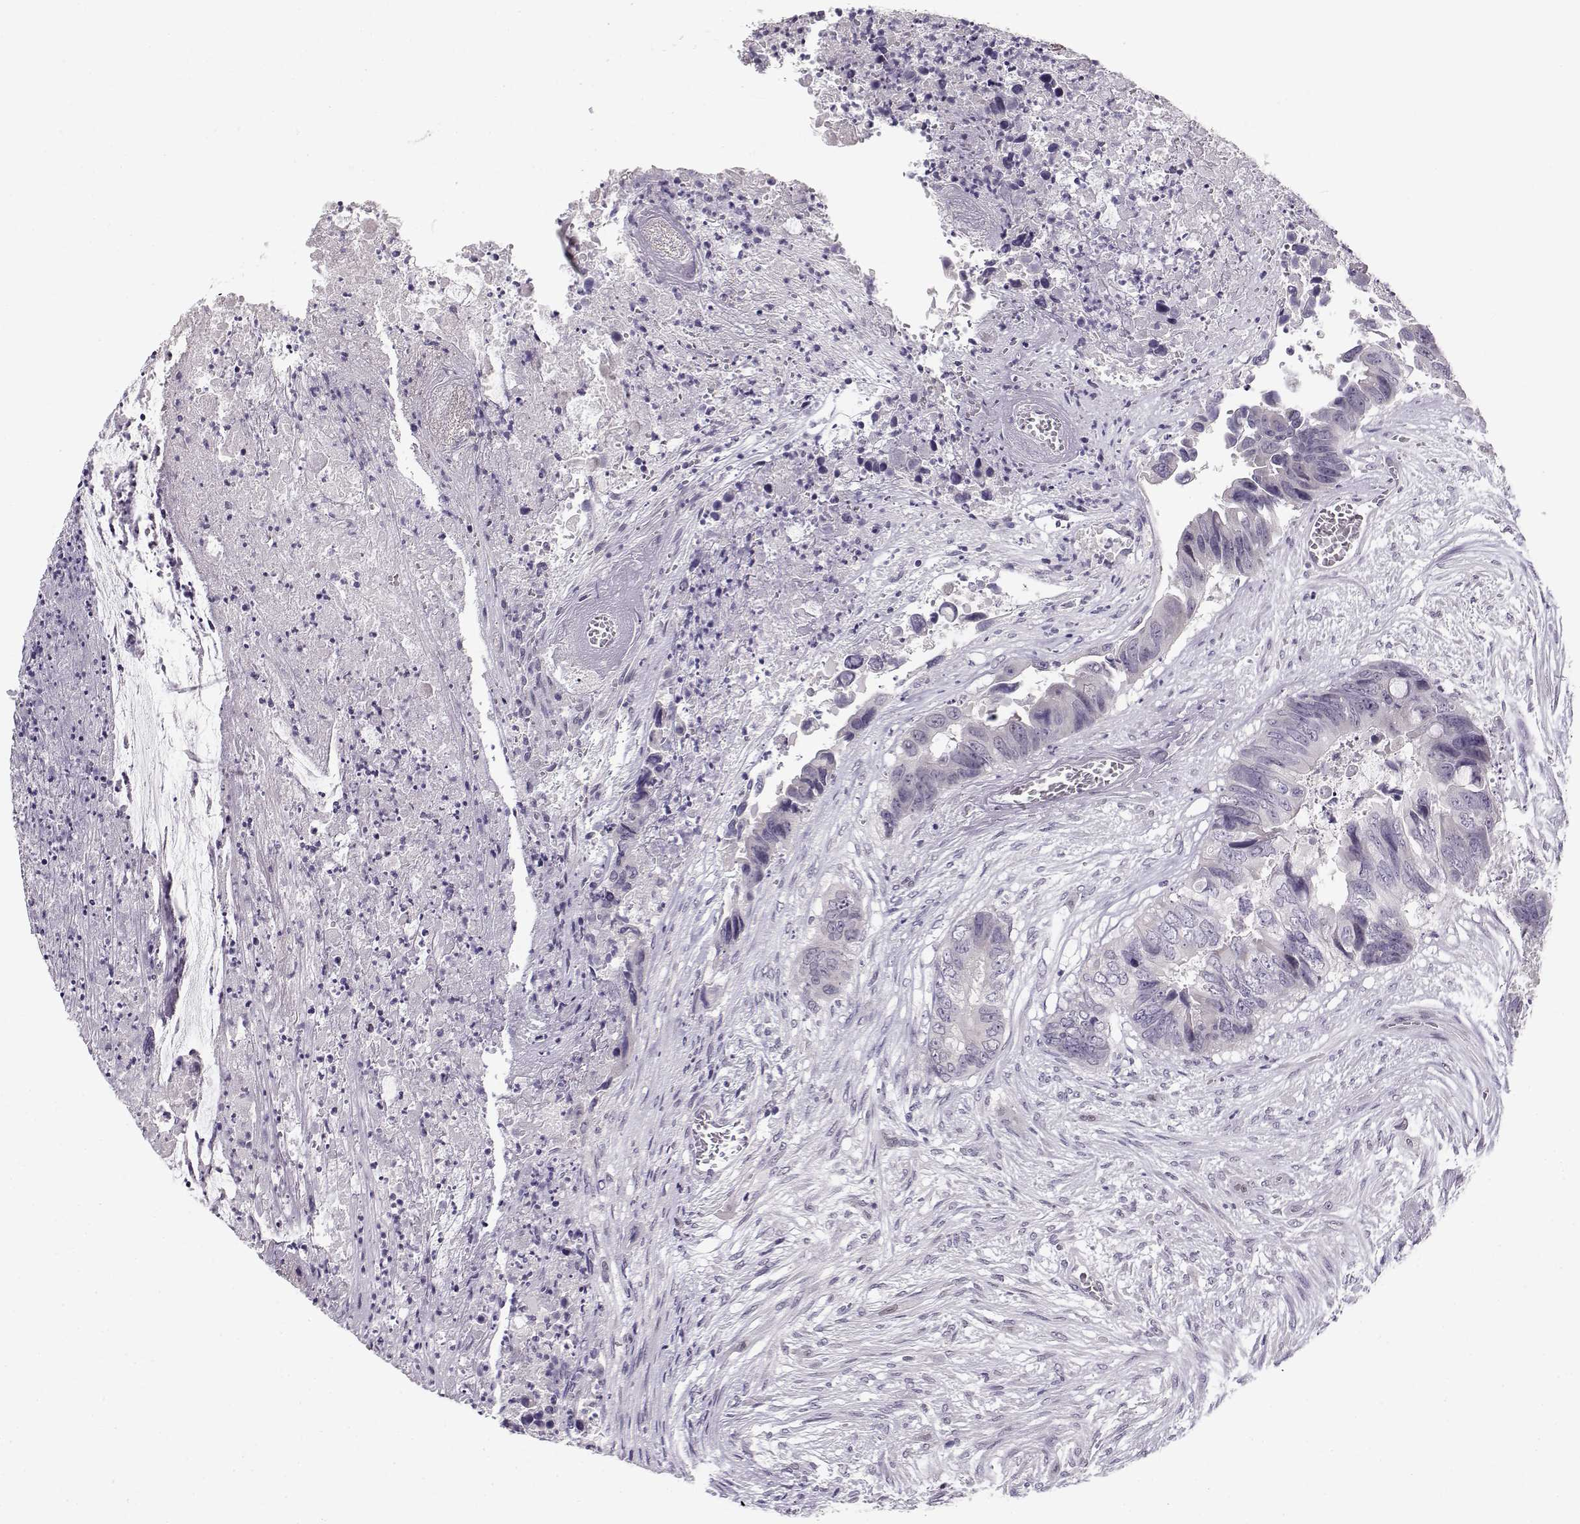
{"staining": {"intensity": "negative", "quantity": "none", "location": "none"}, "tissue": "colorectal cancer", "cell_type": "Tumor cells", "image_type": "cancer", "snomed": [{"axis": "morphology", "description": "Adenocarcinoma, NOS"}, {"axis": "topography", "description": "Rectum"}], "caption": "IHC photomicrograph of neoplastic tissue: human adenocarcinoma (colorectal) stained with DAB shows no significant protein staining in tumor cells.", "gene": "C16orf86", "patient": {"sex": "male", "age": 63}}